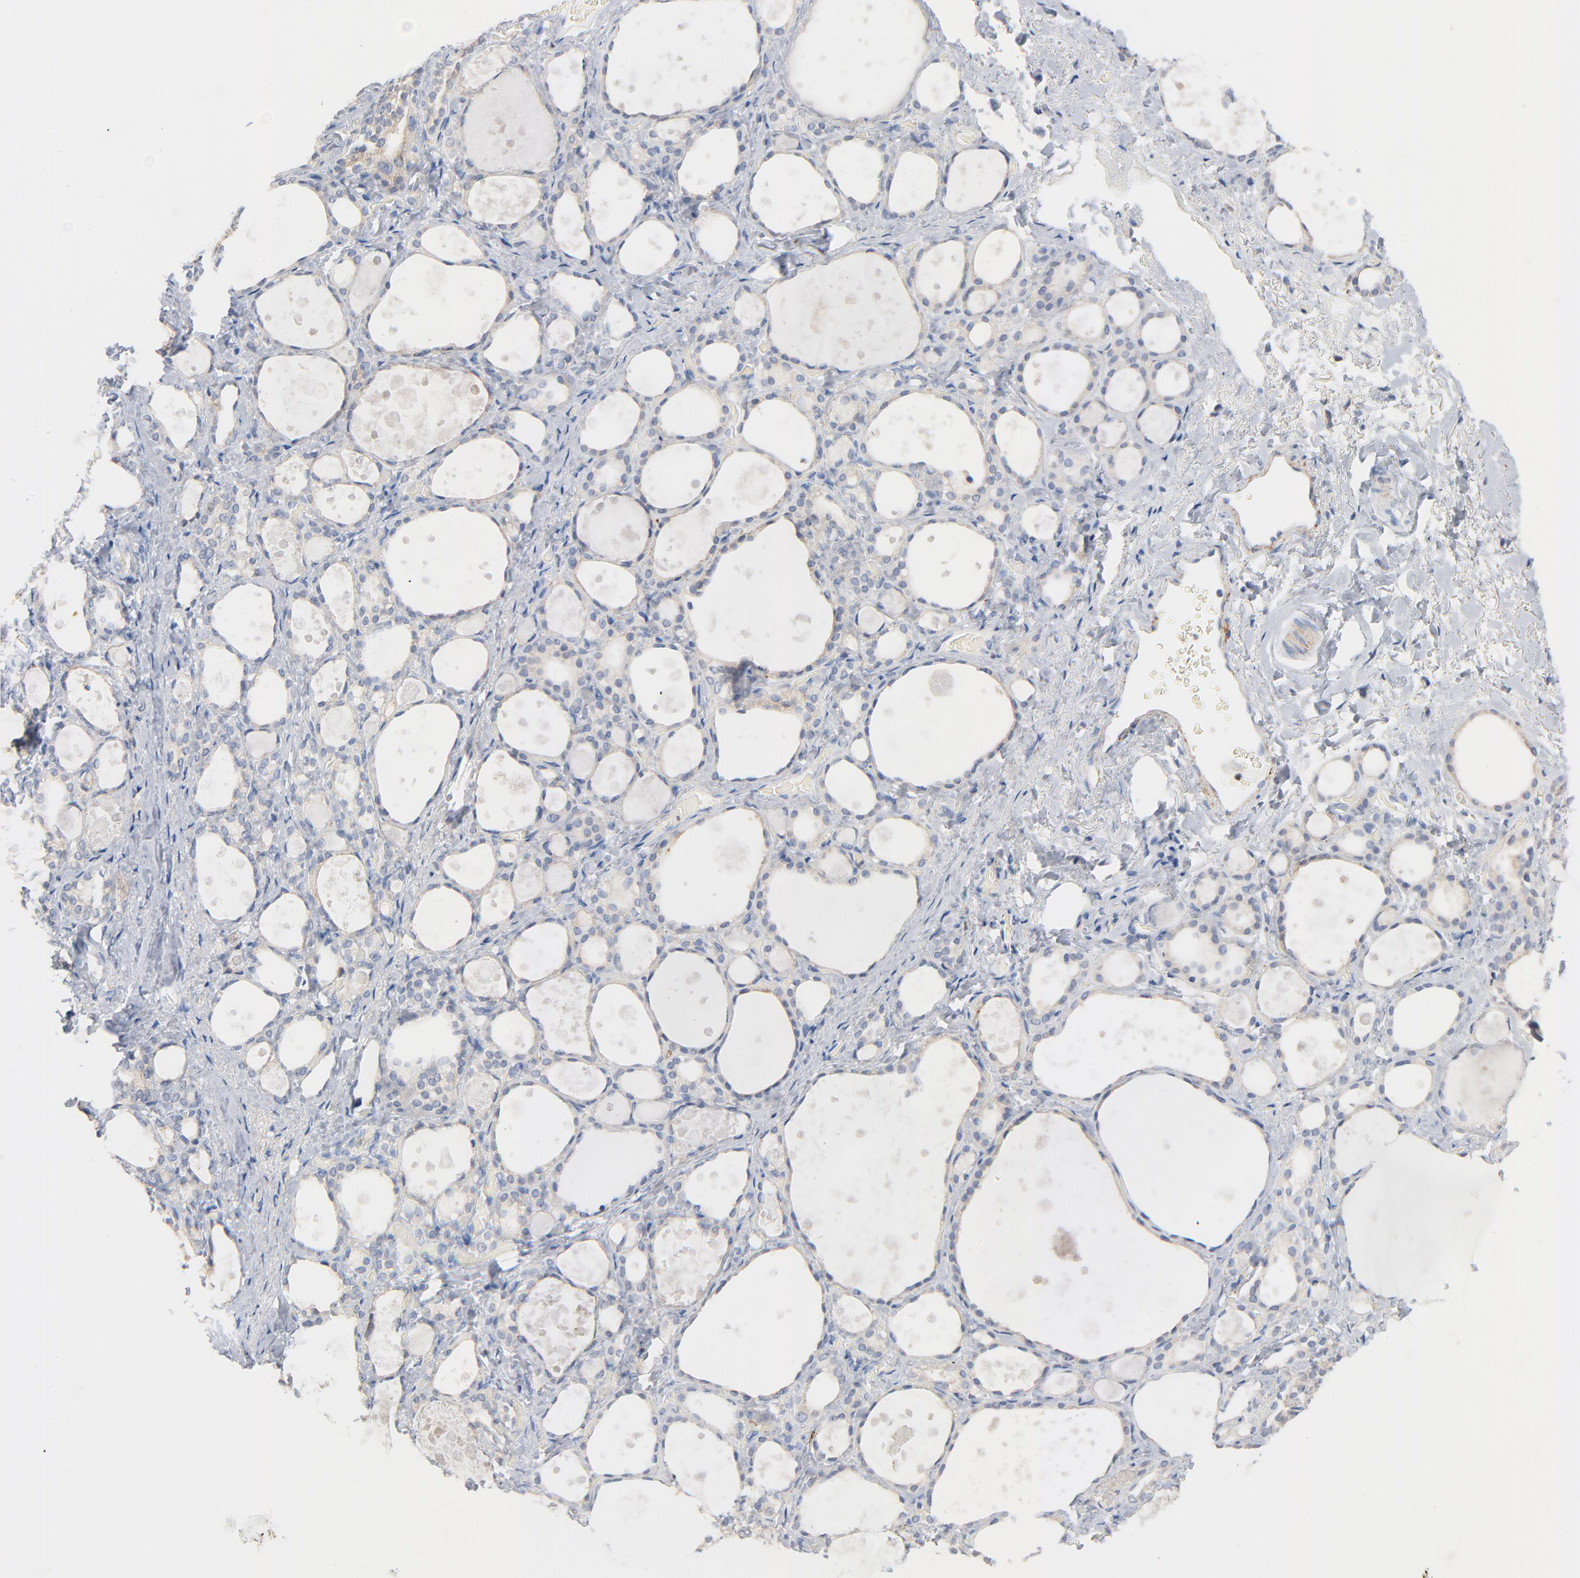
{"staining": {"intensity": "negative", "quantity": "none", "location": "none"}, "tissue": "thyroid gland", "cell_type": "Glandular cells", "image_type": "normal", "snomed": [{"axis": "morphology", "description": "Normal tissue, NOS"}, {"axis": "topography", "description": "Thyroid gland"}], "caption": "Human thyroid gland stained for a protein using immunohistochemistry displays no expression in glandular cells.", "gene": "IFT43", "patient": {"sex": "female", "age": 75}}